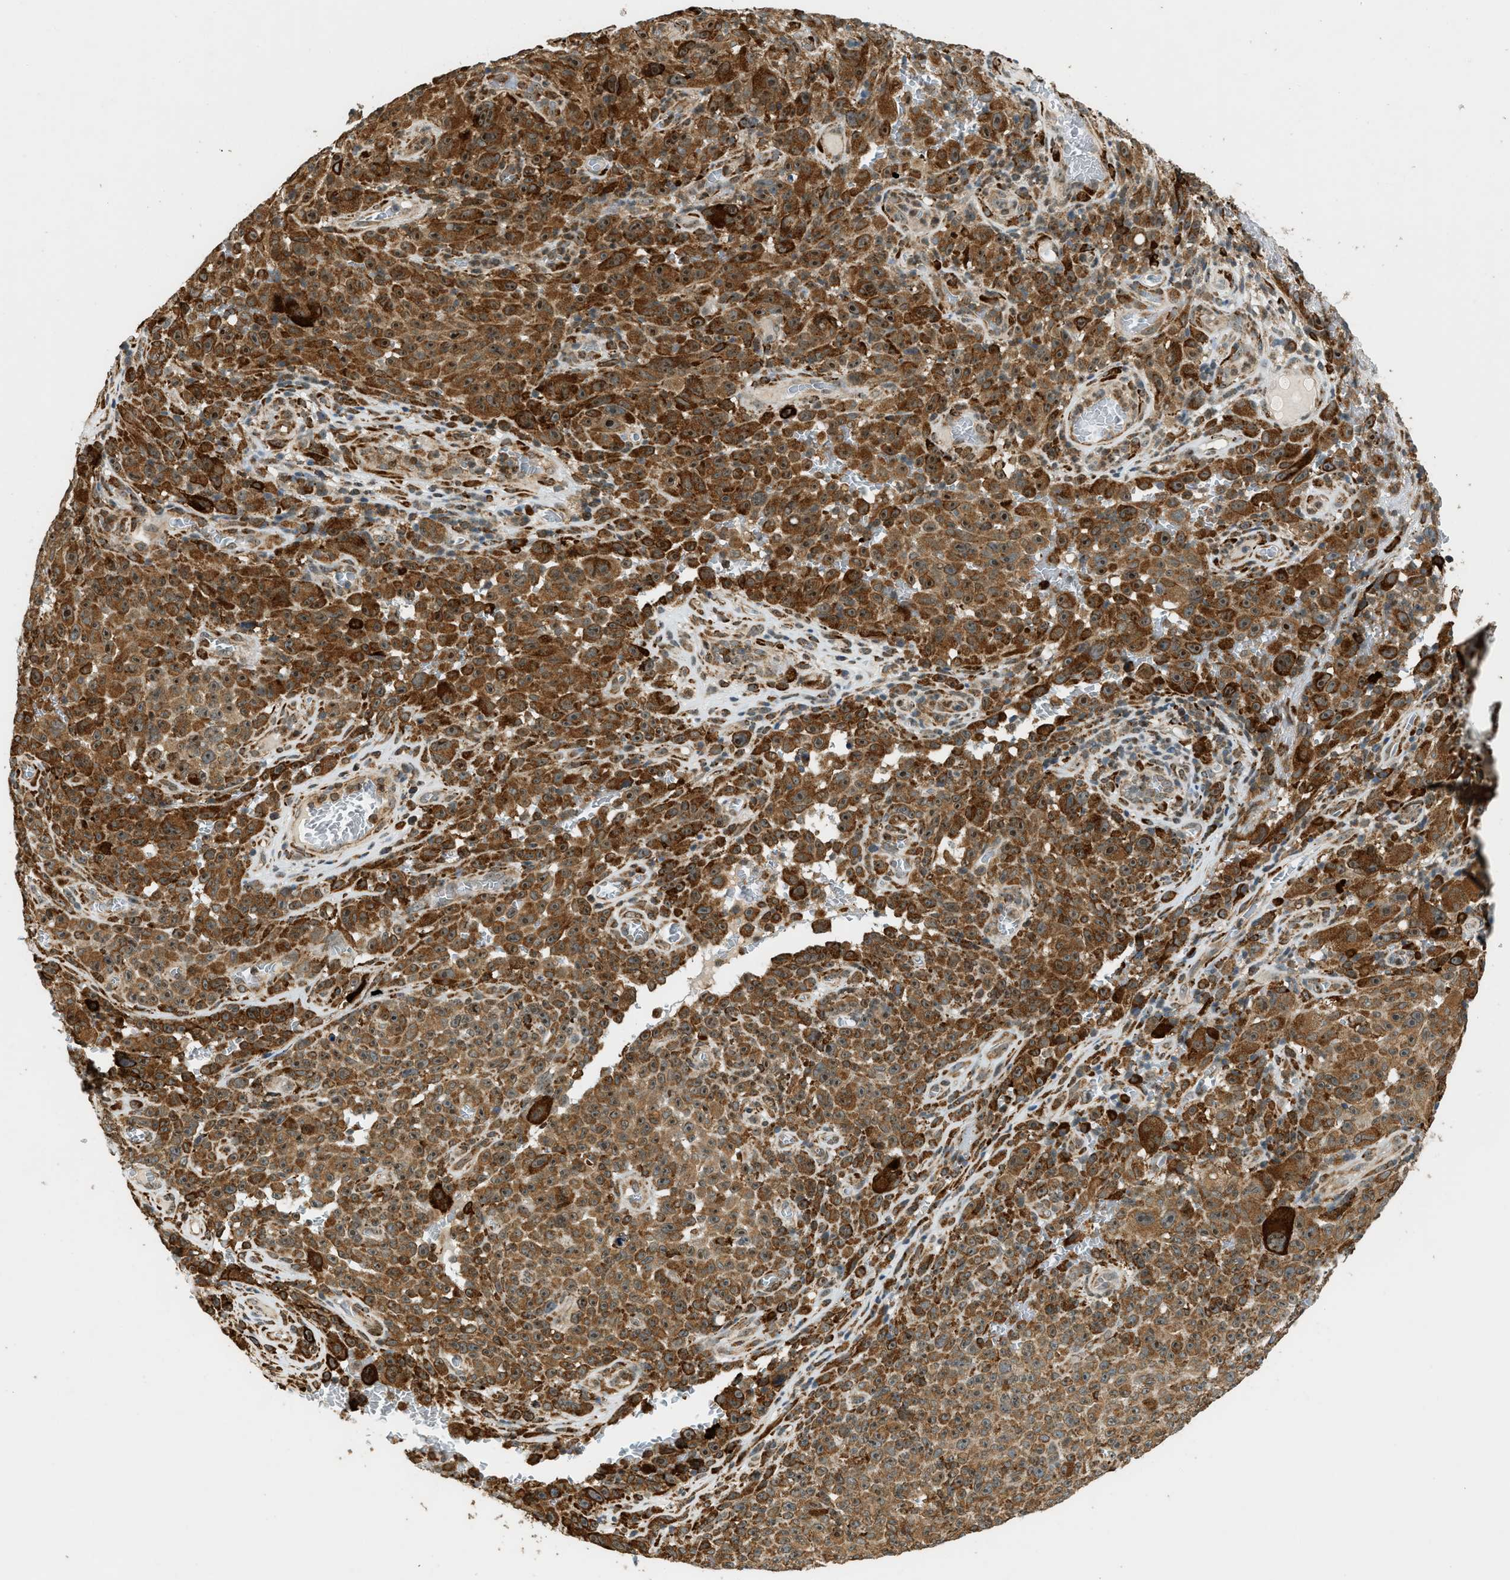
{"staining": {"intensity": "strong", "quantity": ">75%", "location": "cytoplasmic/membranous,nuclear"}, "tissue": "melanoma", "cell_type": "Tumor cells", "image_type": "cancer", "snomed": [{"axis": "morphology", "description": "Malignant melanoma, NOS"}, {"axis": "topography", "description": "Skin"}], "caption": "The photomicrograph shows staining of melanoma, revealing strong cytoplasmic/membranous and nuclear protein staining (brown color) within tumor cells. The protein is stained brown, and the nuclei are stained in blue (DAB IHC with brightfield microscopy, high magnification).", "gene": "SEMA4D", "patient": {"sex": "female", "age": 82}}